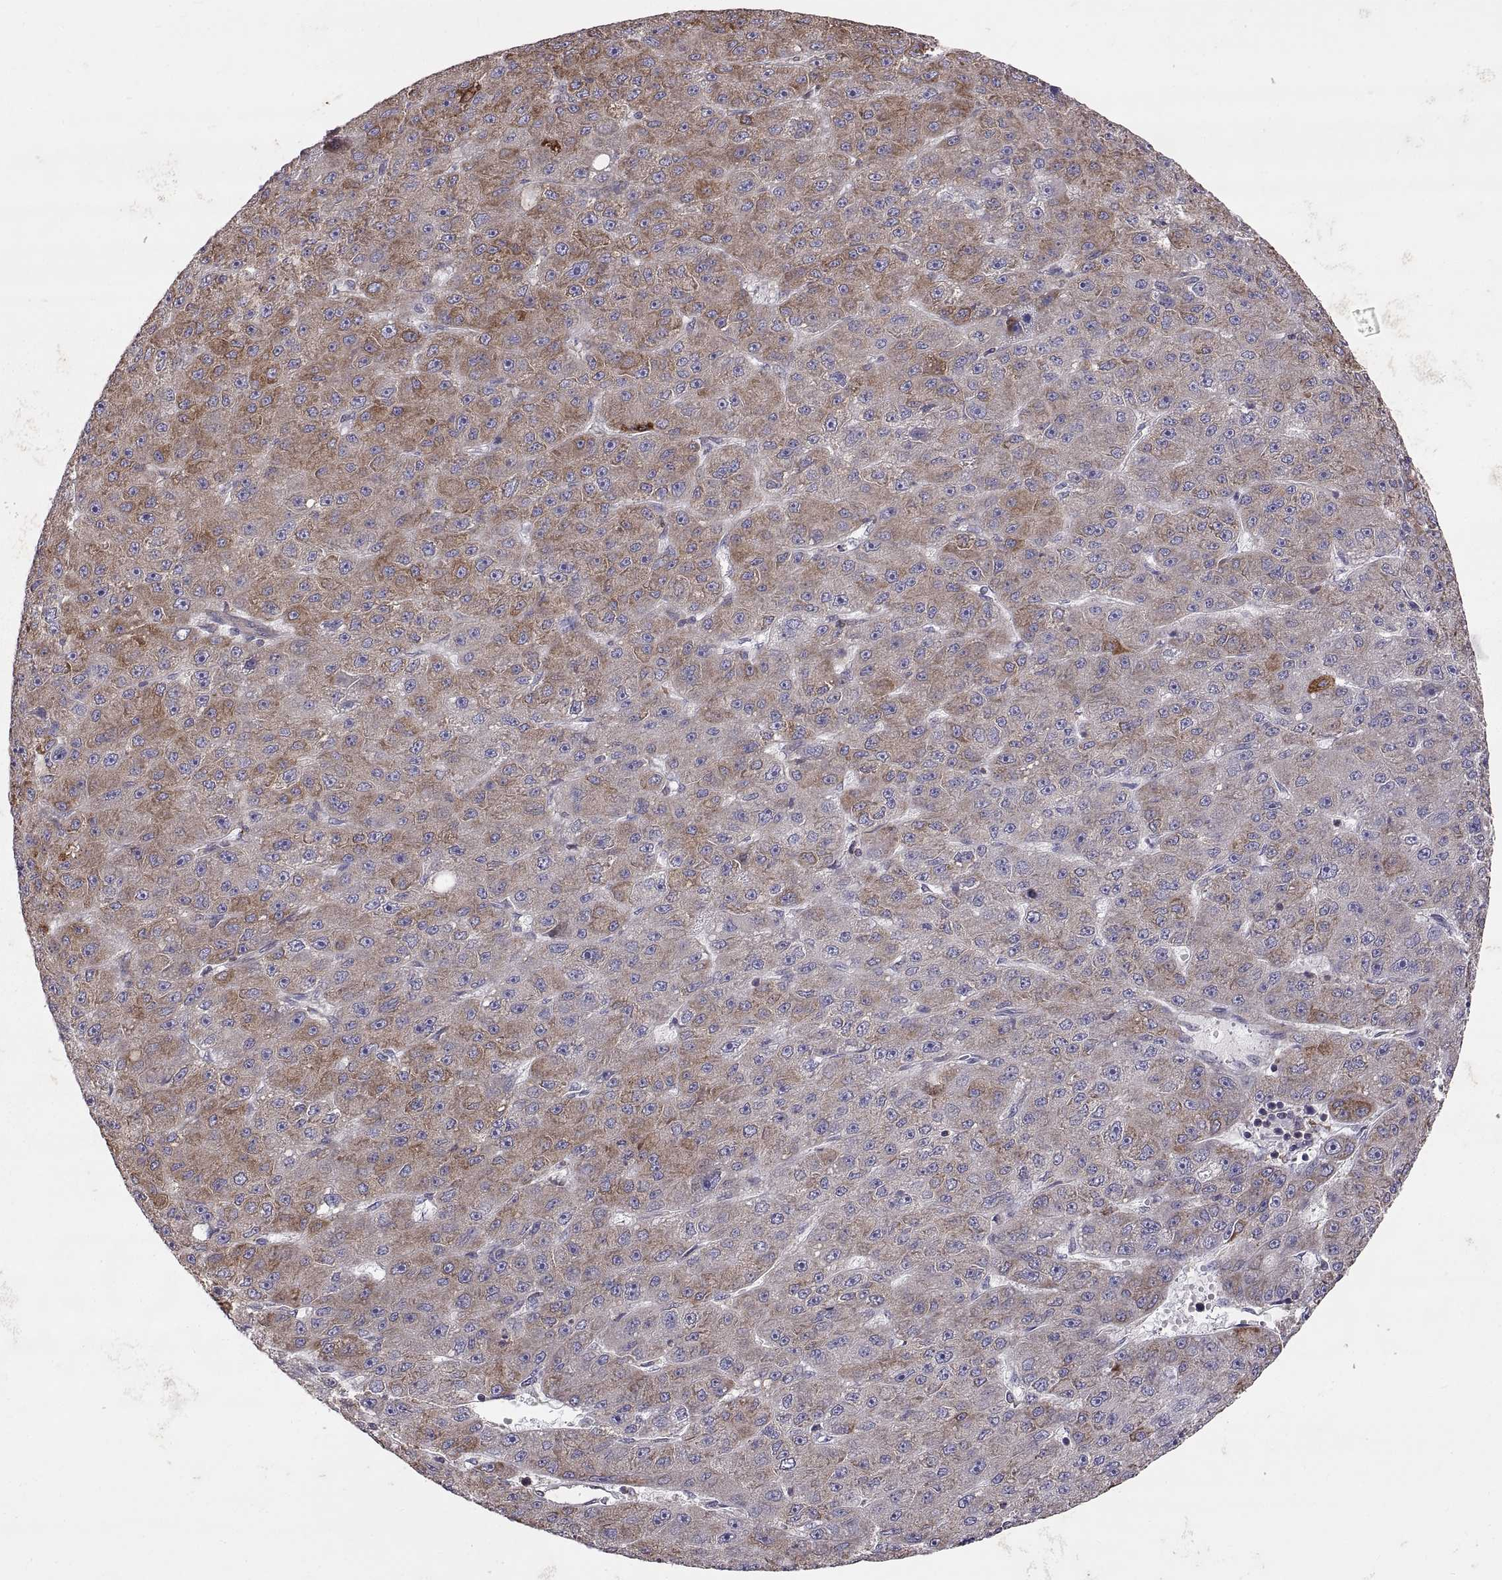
{"staining": {"intensity": "moderate", "quantity": ">75%", "location": "cytoplasmic/membranous"}, "tissue": "liver cancer", "cell_type": "Tumor cells", "image_type": "cancer", "snomed": [{"axis": "morphology", "description": "Carcinoma, Hepatocellular, NOS"}, {"axis": "topography", "description": "Liver"}], "caption": "Human liver cancer (hepatocellular carcinoma) stained for a protein (brown) exhibits moderate cytoplasmic/membranous positive positivity in approximately >75% of tumor cells.", "gene": "PLEKHB2", "patient": {"sex": "male", "age": 67}}